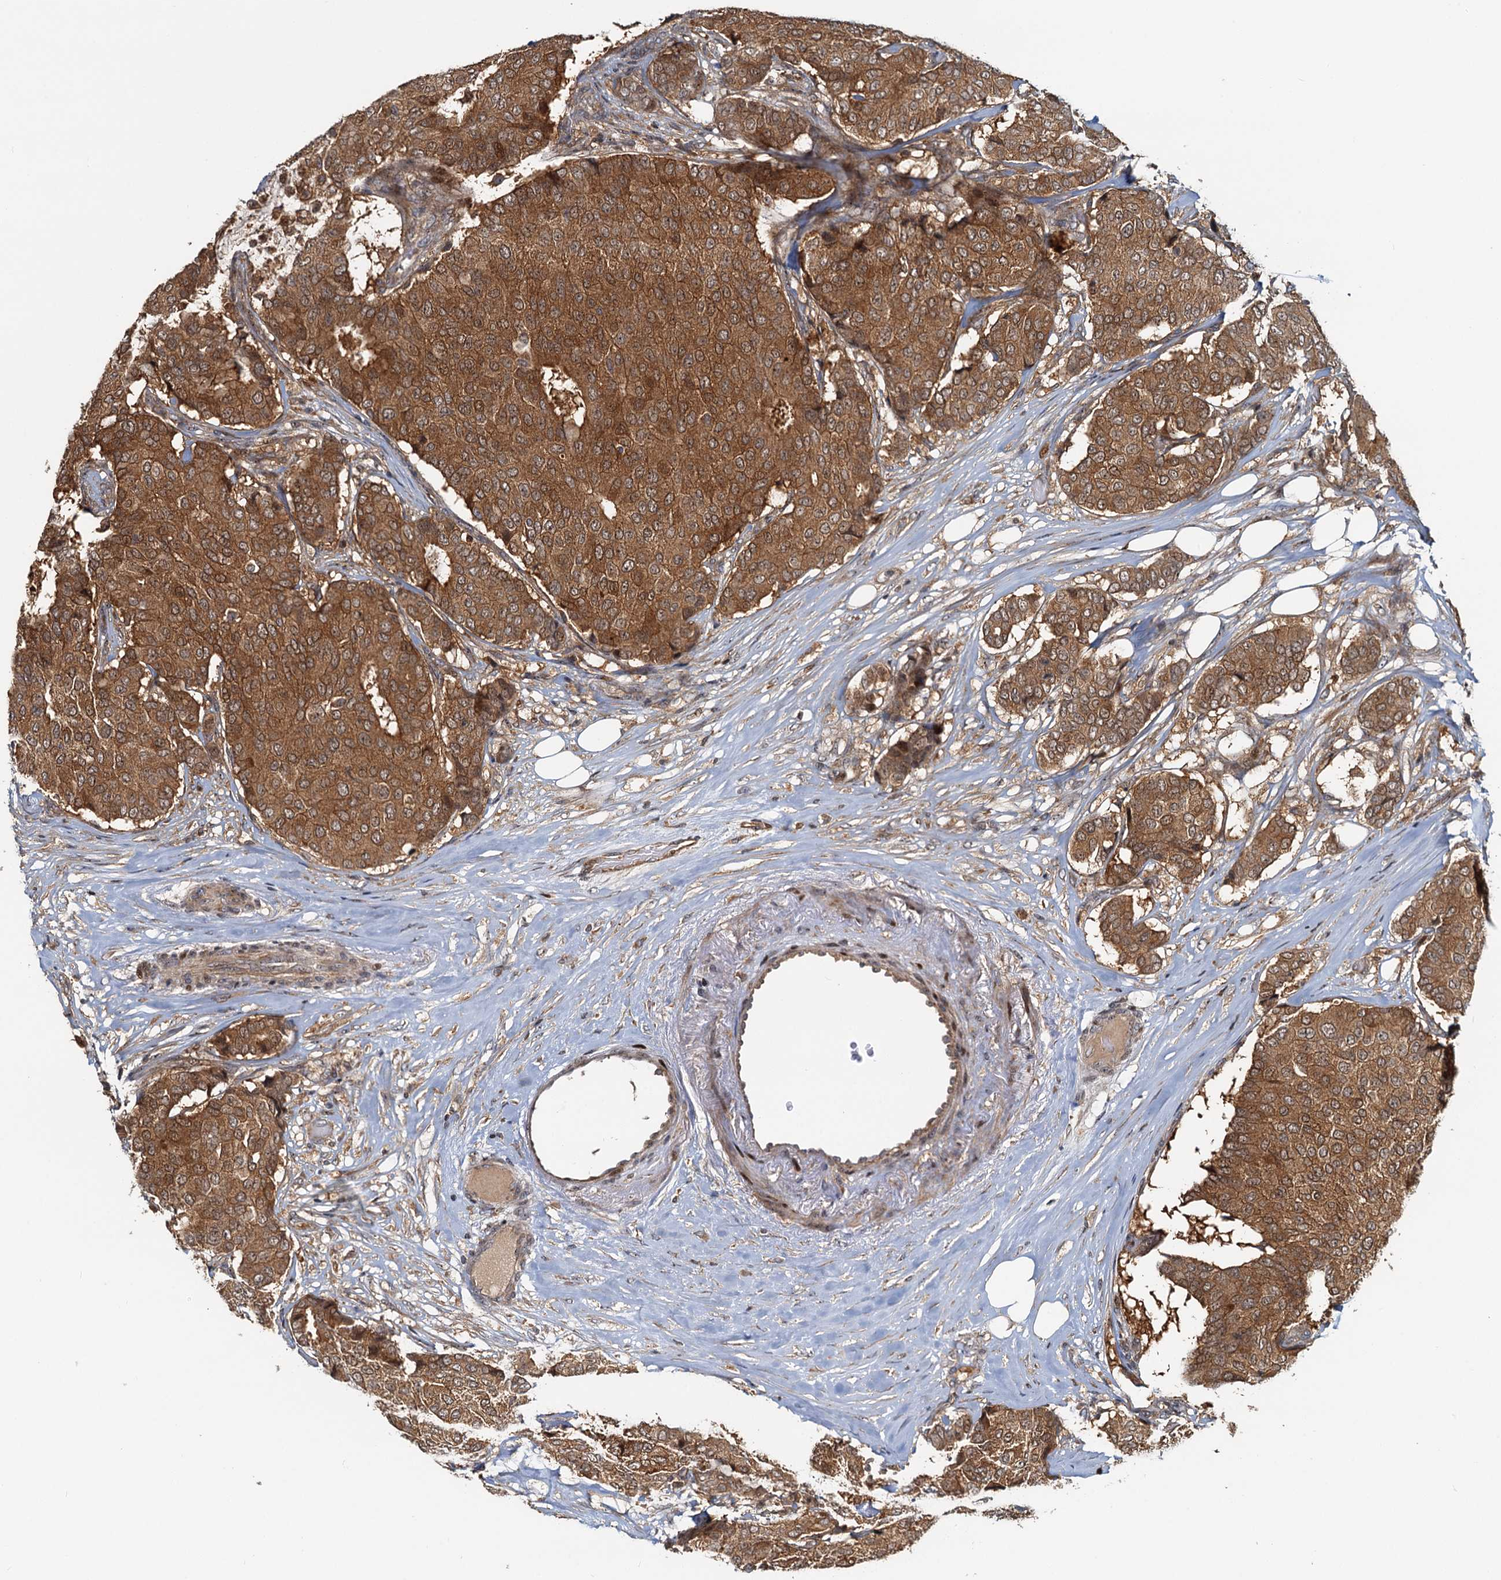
{"staining": {"intensity": "moderate", "quantity": ">75%", "location": "cytoplasmic/membranous"}, "tissue": "breast cancer", "cell_type": "Tumor cells", "image_type": "cancer", "snomed": [{"axis": "morphology", "description": "Duct carcinoma"}, {"axis": "topography", "description": "Breast"}], "caption": "DAB (3,3'-diaminobenzidine) immunohistochemical staining of human breast infiltrating ductal carcinoma demonstrates moderate cytoplasmic/membranous protein positivity in approximately >75% of tumor cells.", "gene": "TOLLIP", "patient": {"sex": "female", "age": 75}}